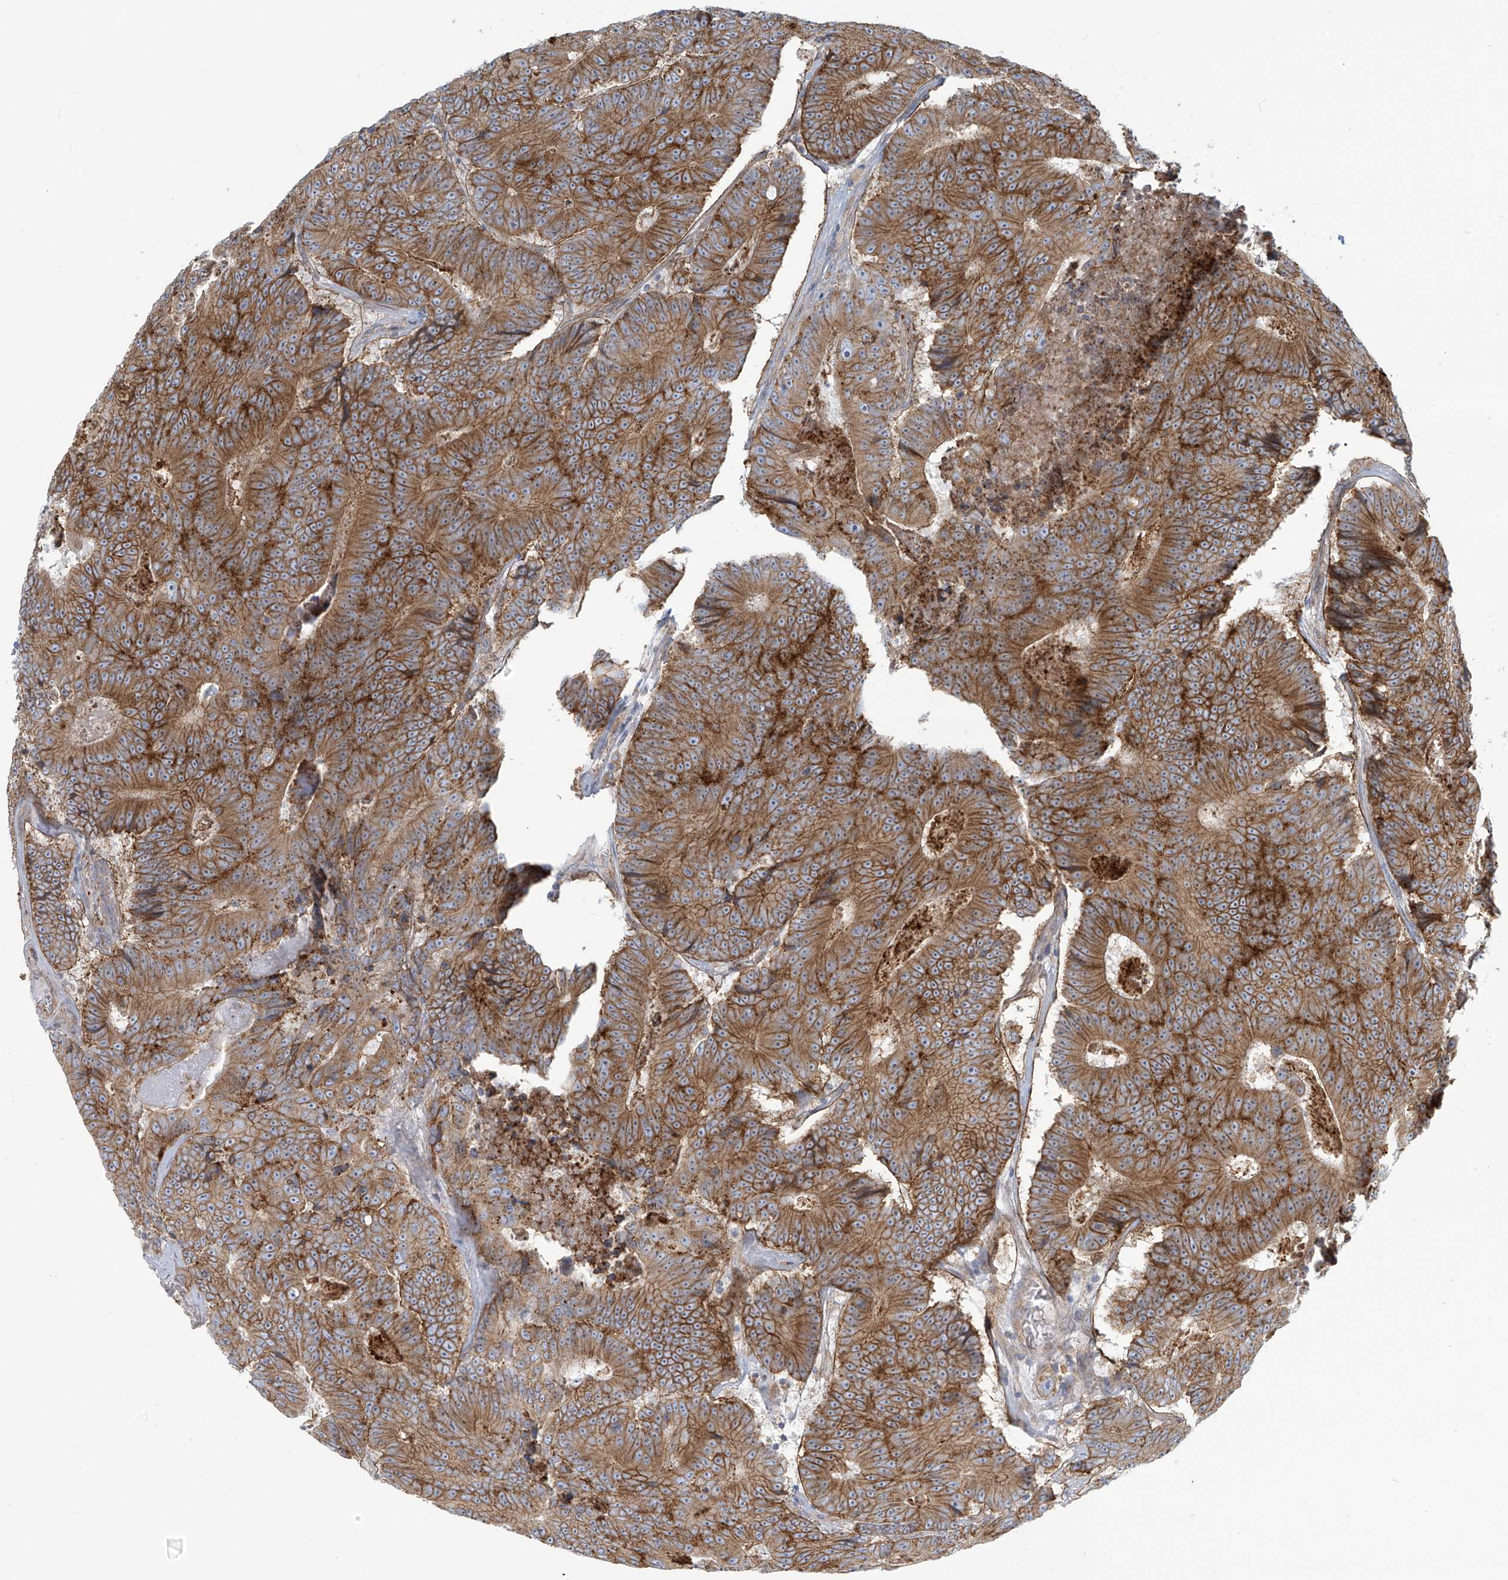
{"staining": {"intensity": "moderate", "quantity": ">75%", "location": "cytoplasmic/membranous"}, "tissue": "colorectal cancer", "cell_type": "Tumor cells", "image_type": "cancer", "snomed": [{"axis": "morphology", "description": "Adenocarcinoma, NOS"}, {"axis": "topography", "description": "Colon"}], "caption": "A histopathology image of colorectal adenocarcinoma stained for a protein shows moderate cytoplasmic/membranous brown staining in tumor cells.", "gene": "LZTS3", "patient": {"sex": "male", "age": 83}}